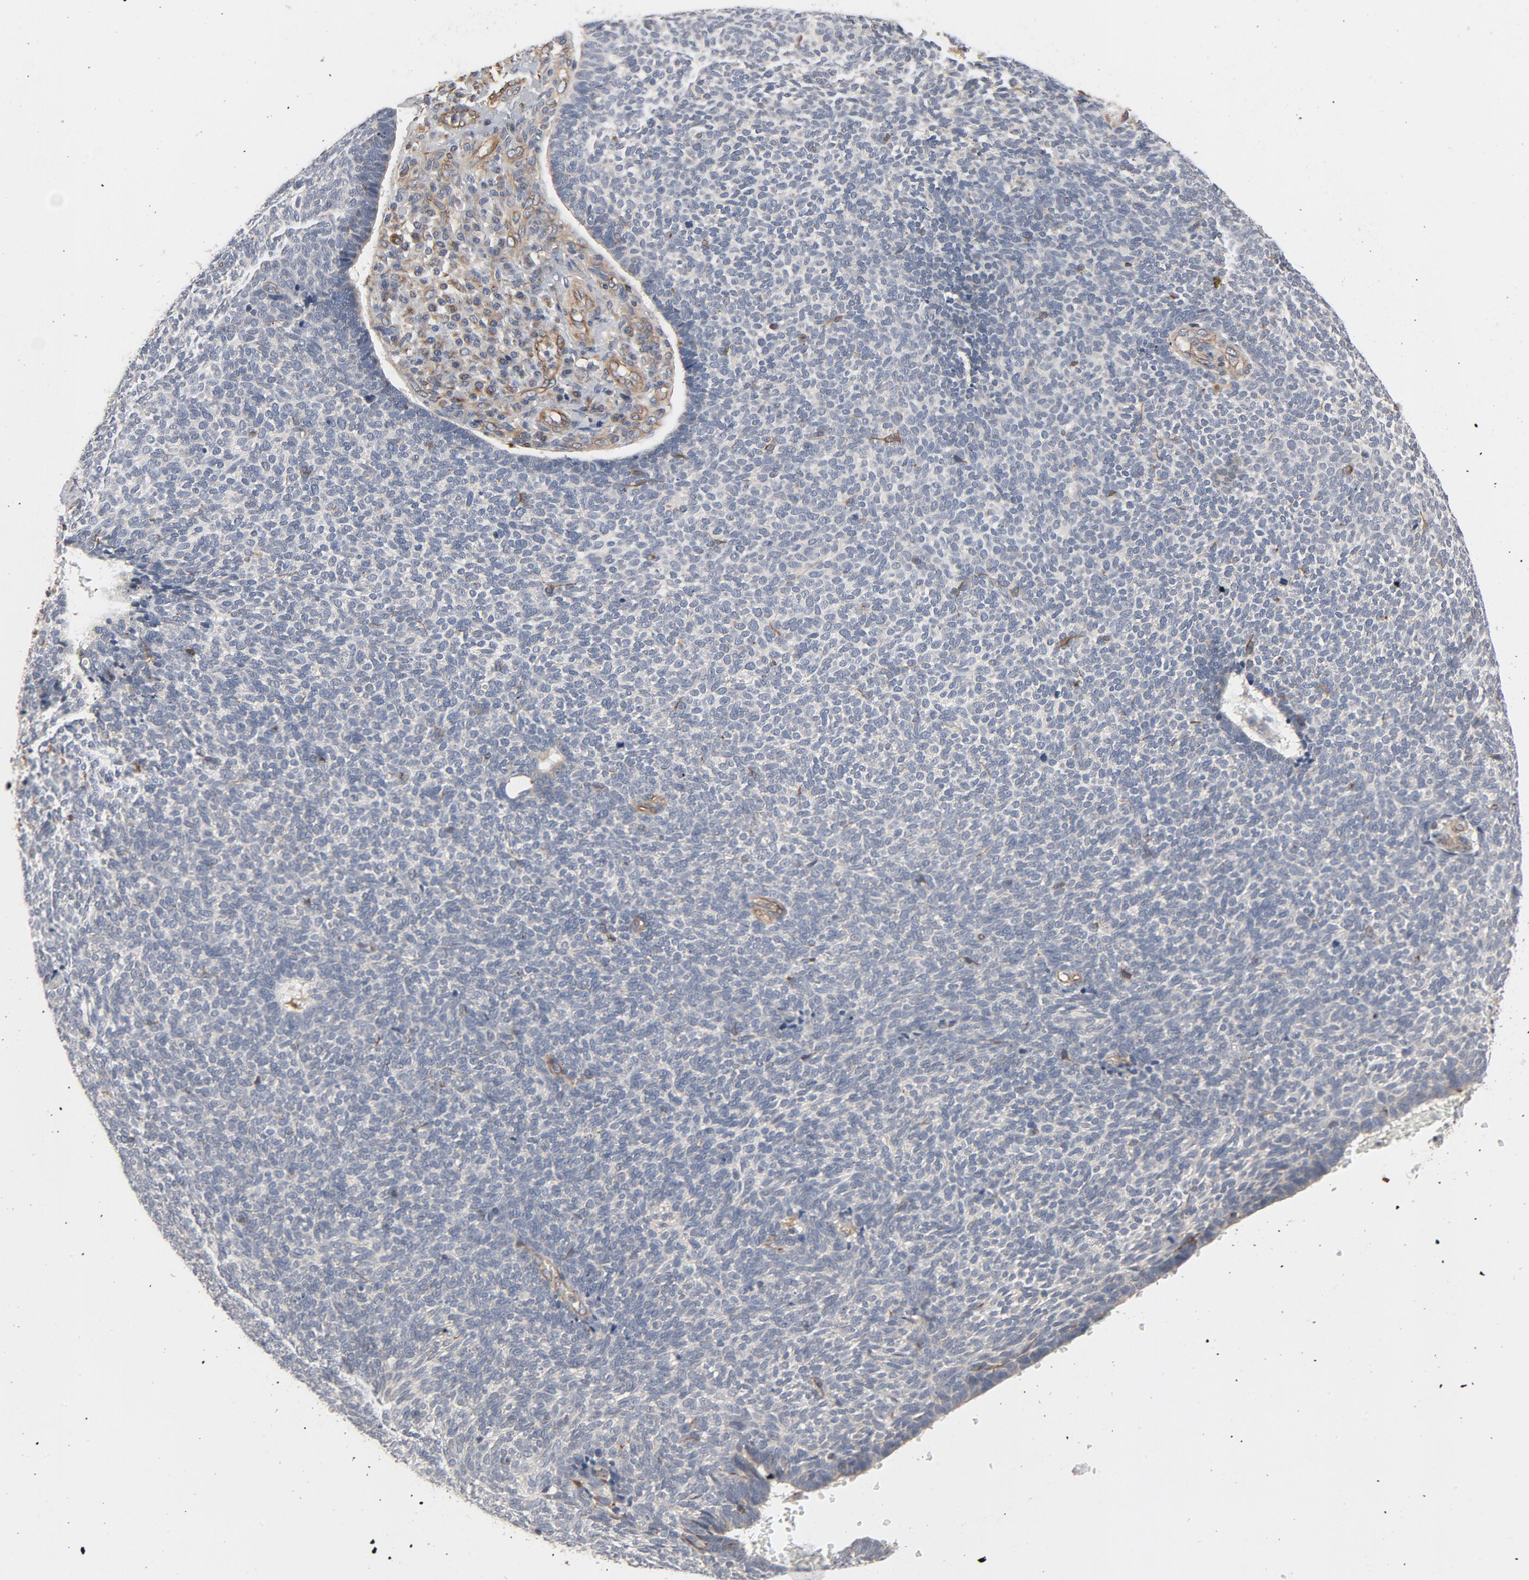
{"staining": {"intensity": "negative", "quantity": "none", "location": "none"}, "tissue": "skin cancer", "cell_type": "Tumor cells", "image_type": "cancer", "snomed": [{"axis": "morphology", "description": "Basal cell carcinoma"}, {"axis": "topography", "description": "Skin"}], "caption": "Photomicrograph shows no protein positivity in tumor cells of skin basal cell carcinoma tissue. Nuclei are stained in blue.", "gene": "TRIOBP", "patient": {"sex": "male", "age": 87}}